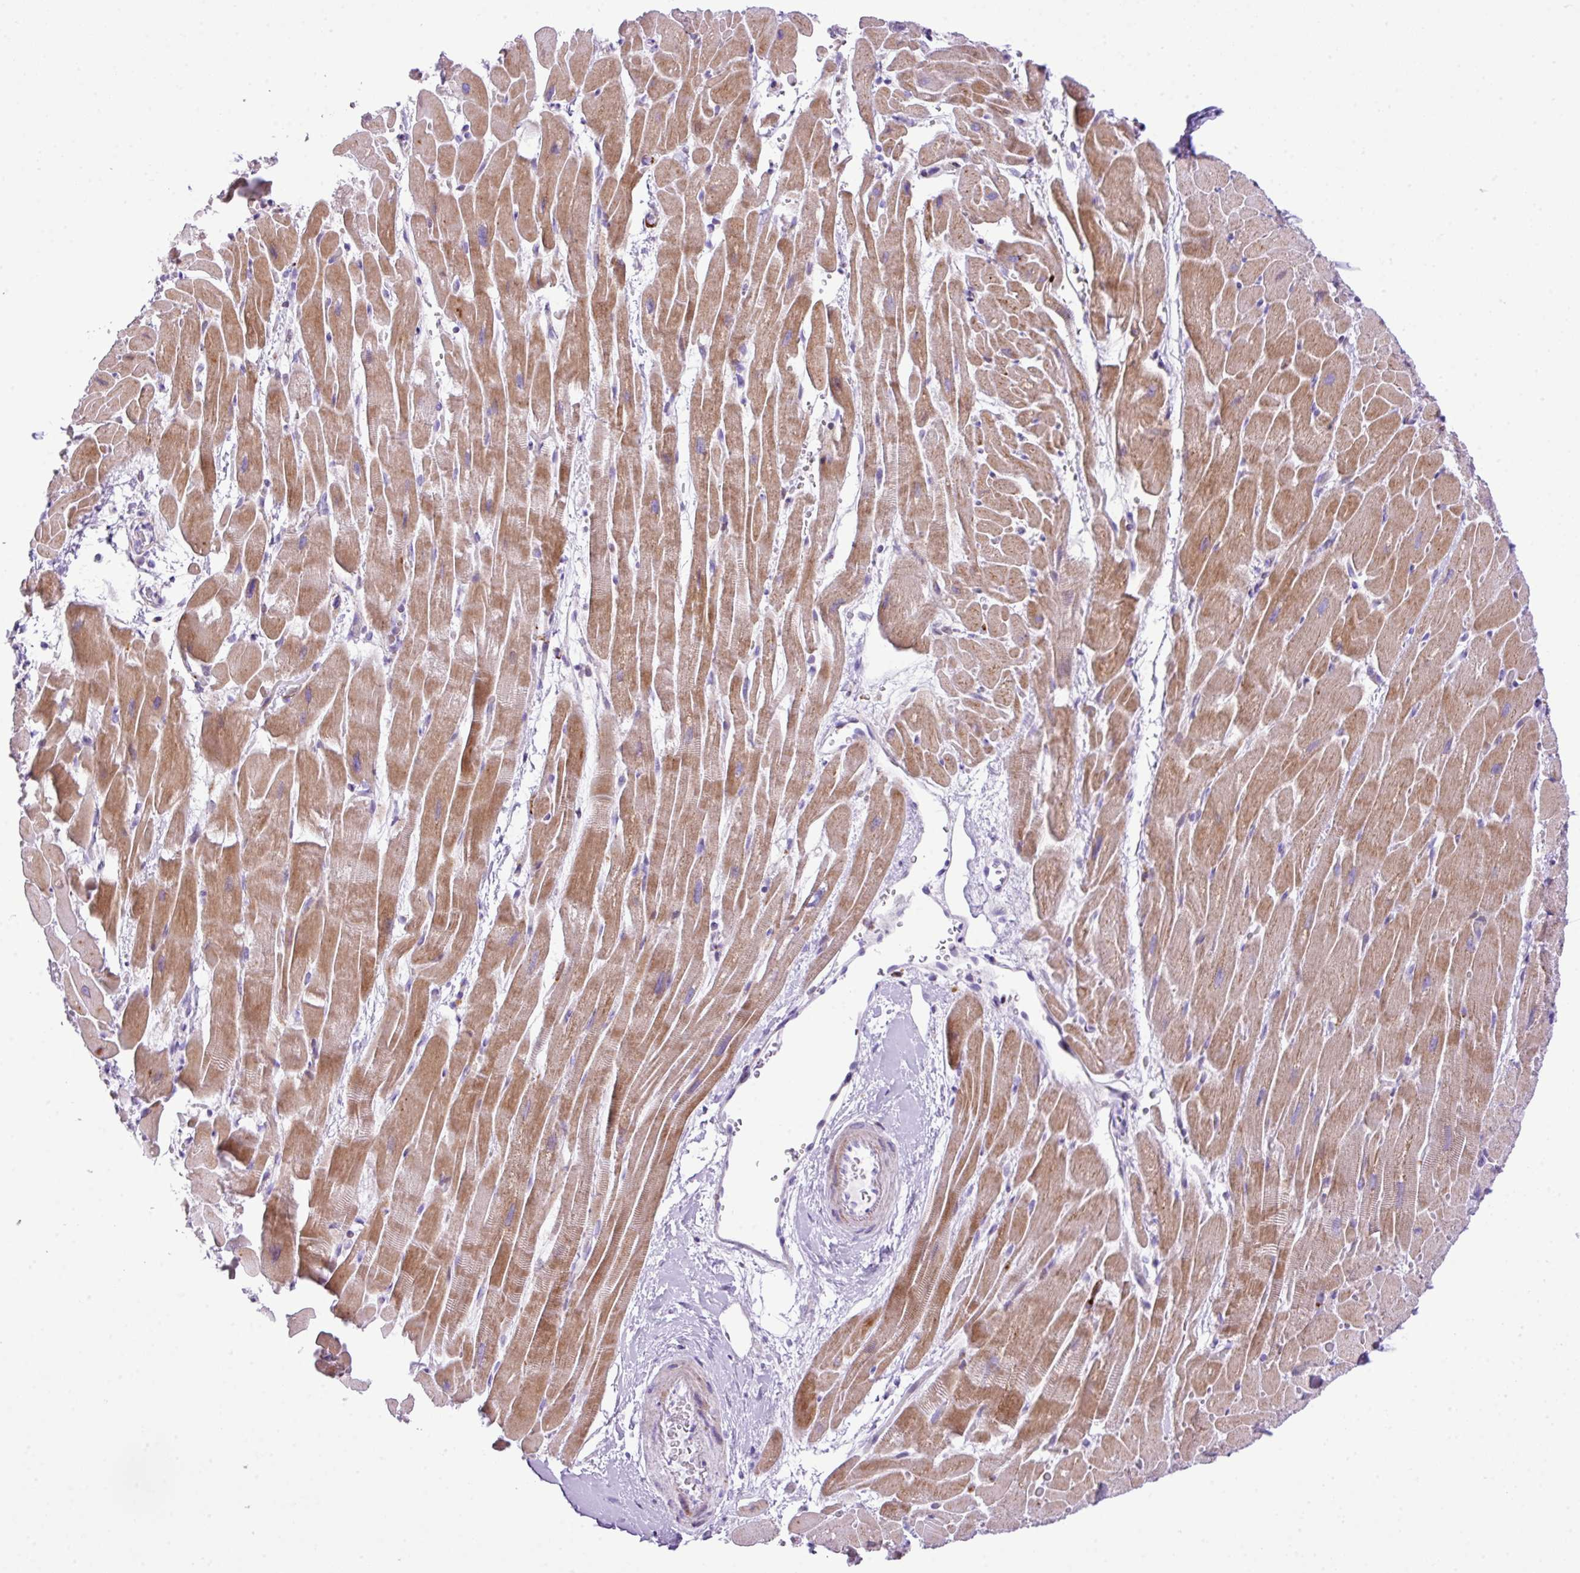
{"staining": {"intensity": "moderate", "quantity": "25%-75%", "location": "cytoplasmic/membranous"}, "tissue": "heart muscle", "cell_type": "Cardiomyocytes", "image_type": "normal", "snomed": [{"axis": "morphology", "description": "Normal tissue, NOS"}, {"axis": "topography", "description": "Heart"}], "caption": "This is a histology image of IHC staining of normal heart muscle, which shows moderate staining in the cytoplasmic/membranous of cardiomyocytes.", "gene": "RCAN2", "patient": {"sex": "male", "age": 37}}